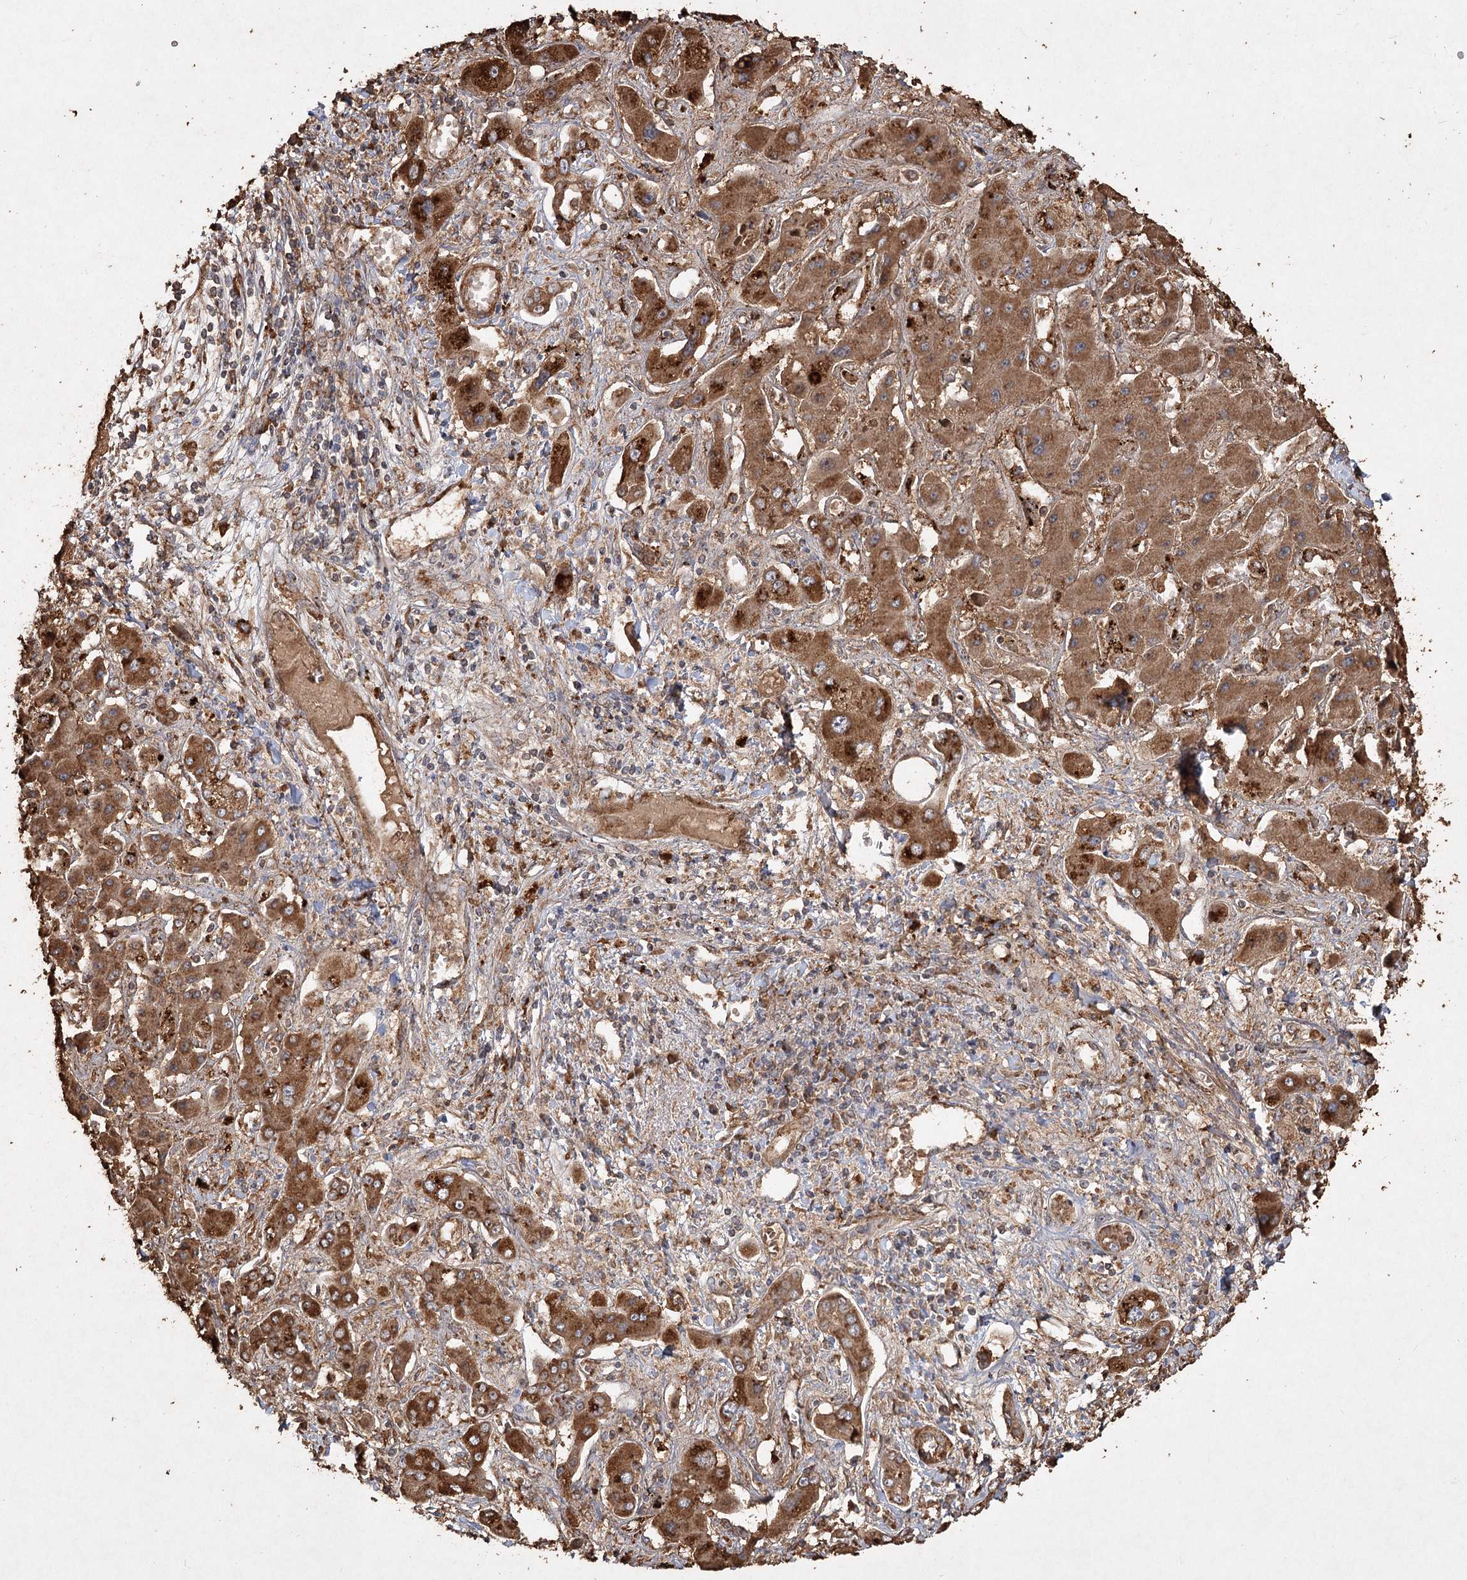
{"staining": {"intensity": "moderate", "quantity": ">75%", "location": "cytoplasmic/membranous"}, "tissue": "liver cancer", "cell_type": "Tumor cells", "image_type": "cancer", "snomed": [{"axis": "morphology", "description": "Cholangiocarcinoma"}, {"axis": "topography", "description": "Liver"}], "caption": "Human liver cancer stained with a brown dye shows moderate cytoplasmic/membranous positive positivity in about >75% of tumor cells.", "gene": "PIK3C2A", "patient": {"sex": "male", "age": 67}}